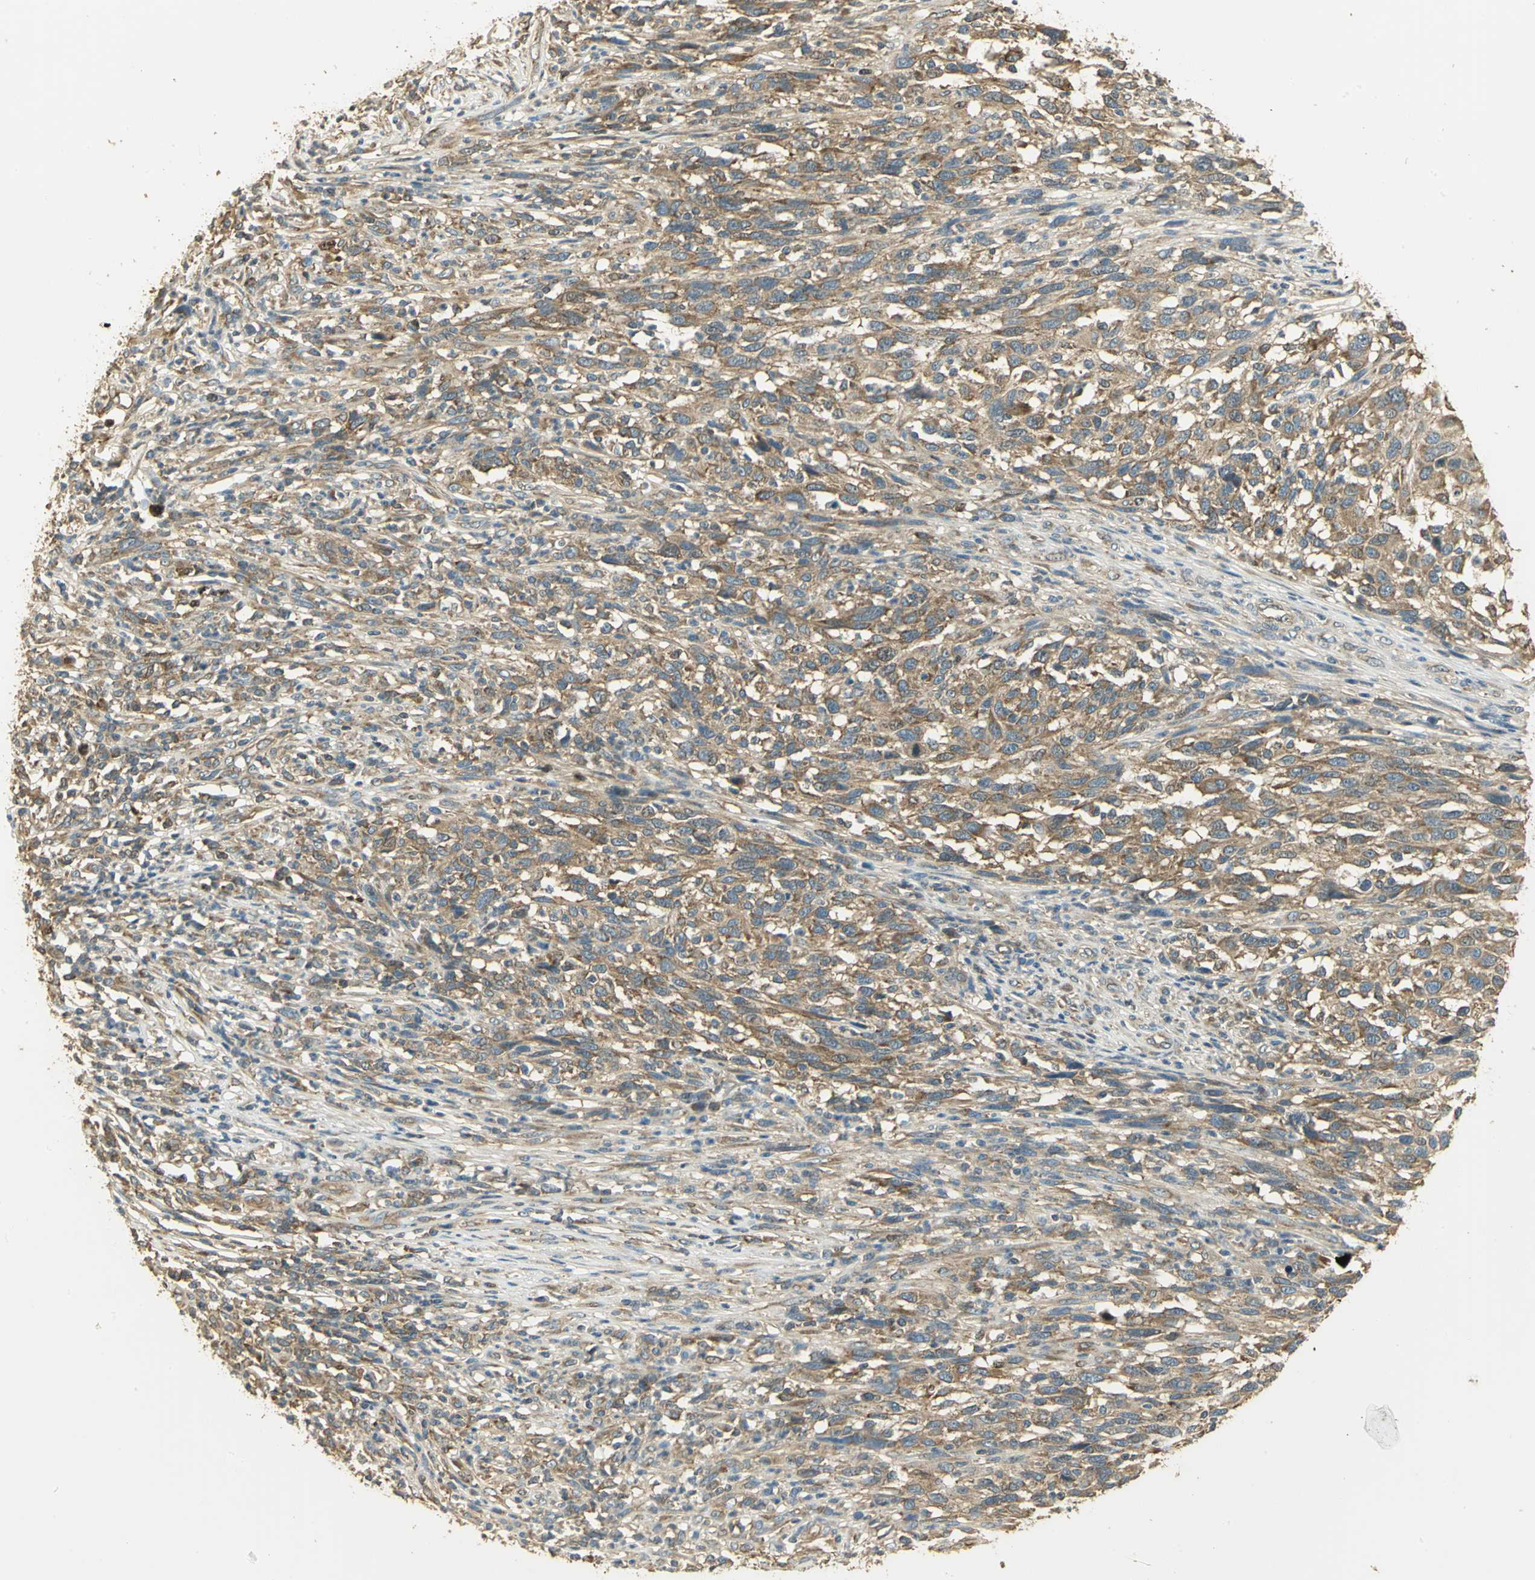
{"staining": {"intensity": "moderate", "quantity": ">75%", "location": "cytoplasmic/membranous"}, "tissue": "melanoma", "cell_type": "Tumor cells", "image_type": "cancer", "snomed": [{"axis": "morphology", "description": "Malignant melanoma, Metastatic site"}, {"axis": "topography", "description": "Lymph node"}], "caption": "Moderate cytoplasmic/membranous positivity is appreciated in approximately >75% of tumor cells in malignant melanoma (metastatic site).", "gene": "RARS1", "patient": {"sex": "male", "age": 61}}